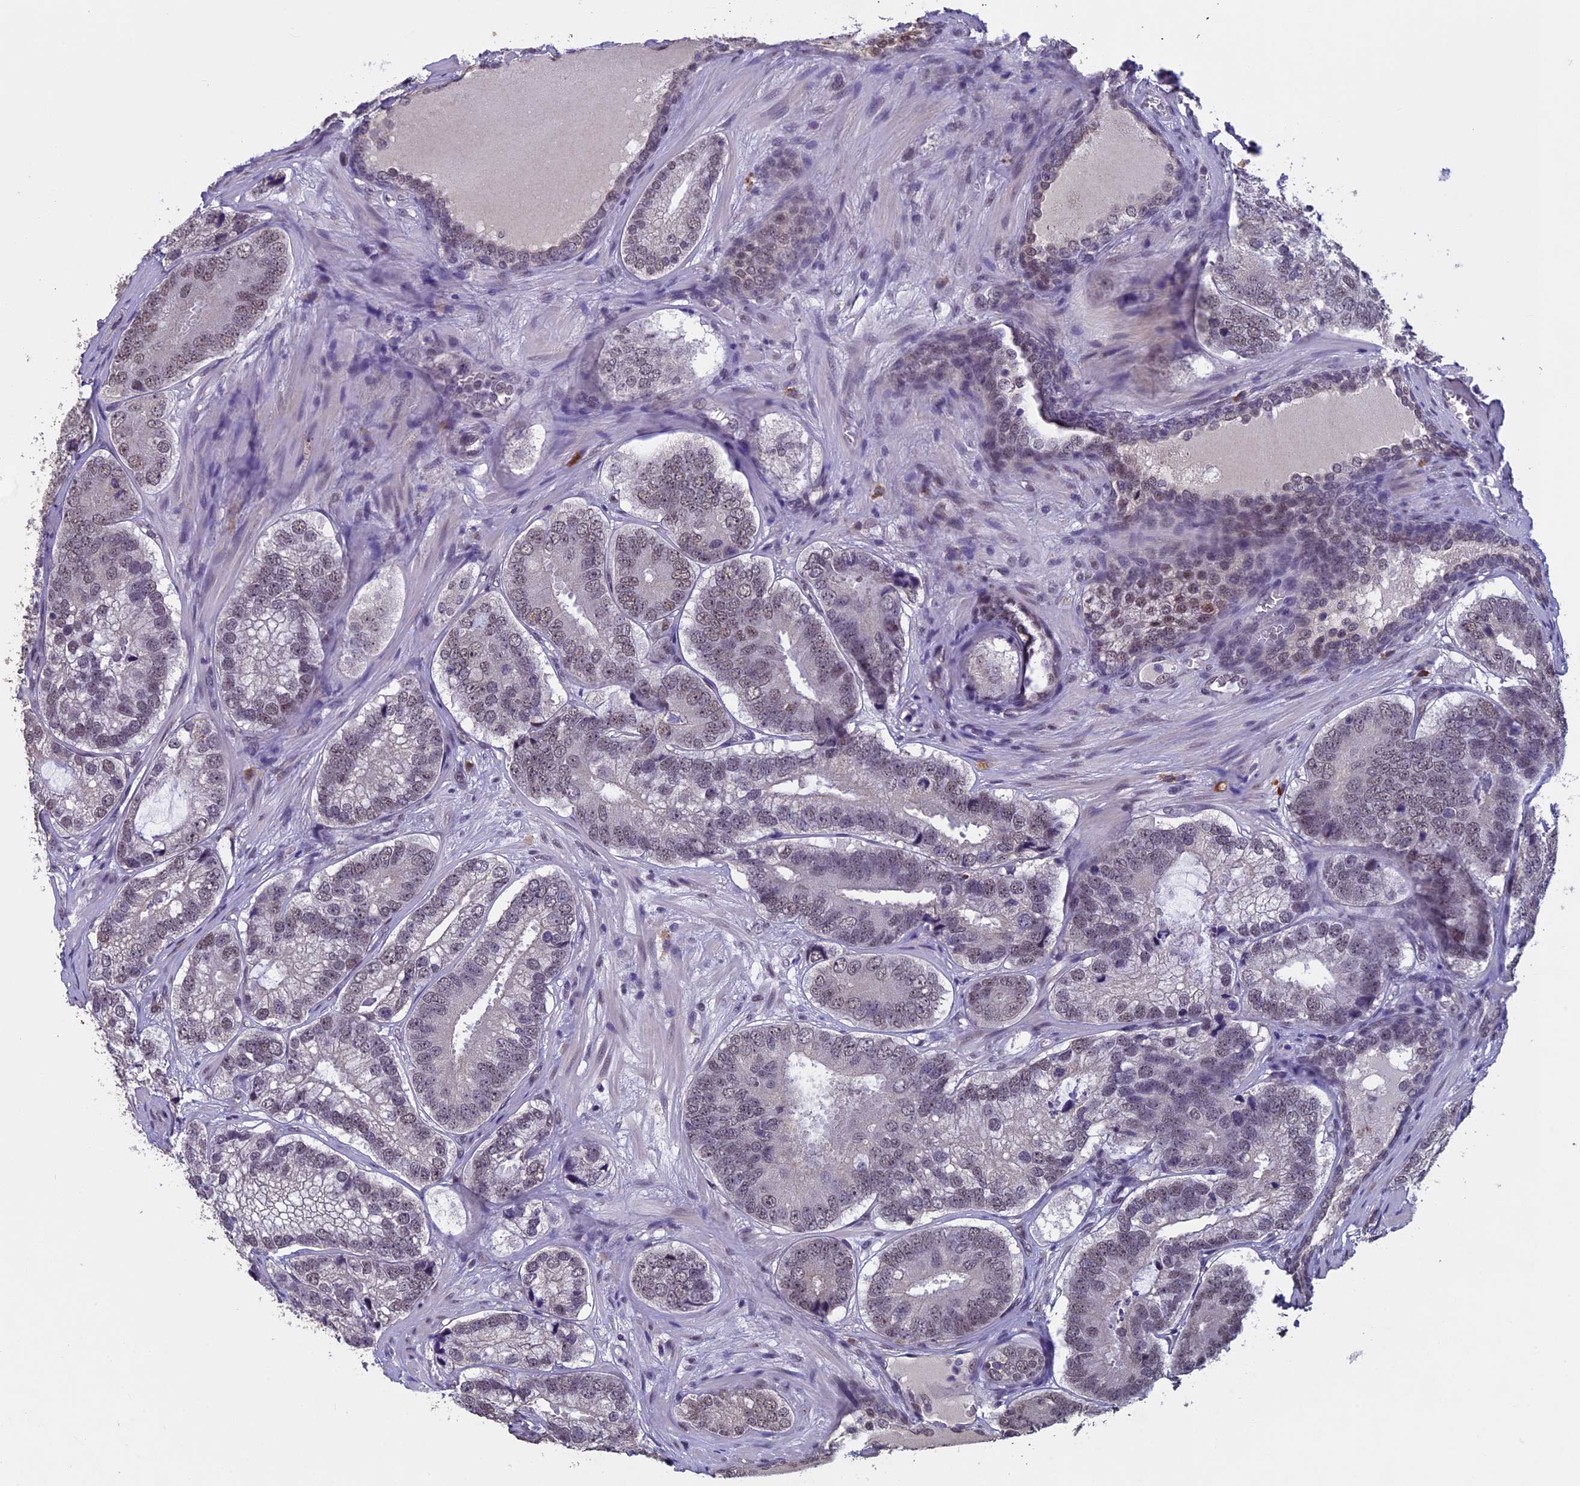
{"staining": {"intensity": "moderate", "quantity": ">75%", "location": "nuclear"}, "tissue": "prostate cancer", "cell_type": "Tumor cells", "image_type": "cancer", "snomed": [{"axis": "morphology", "description": "Adenocarcinoma, High grade"}, {"axis": "topography", "description": "Prostate"}], "caption": "This histopathology image shows immunohistochemistry staining of prostate cancer (adenocarcinoma (high-grade)), with medium moderate nuclear positivity in approximately >75% of tumor cells.", "gene": "RNF40", "patient": {"sex": "male", "age": 63}}